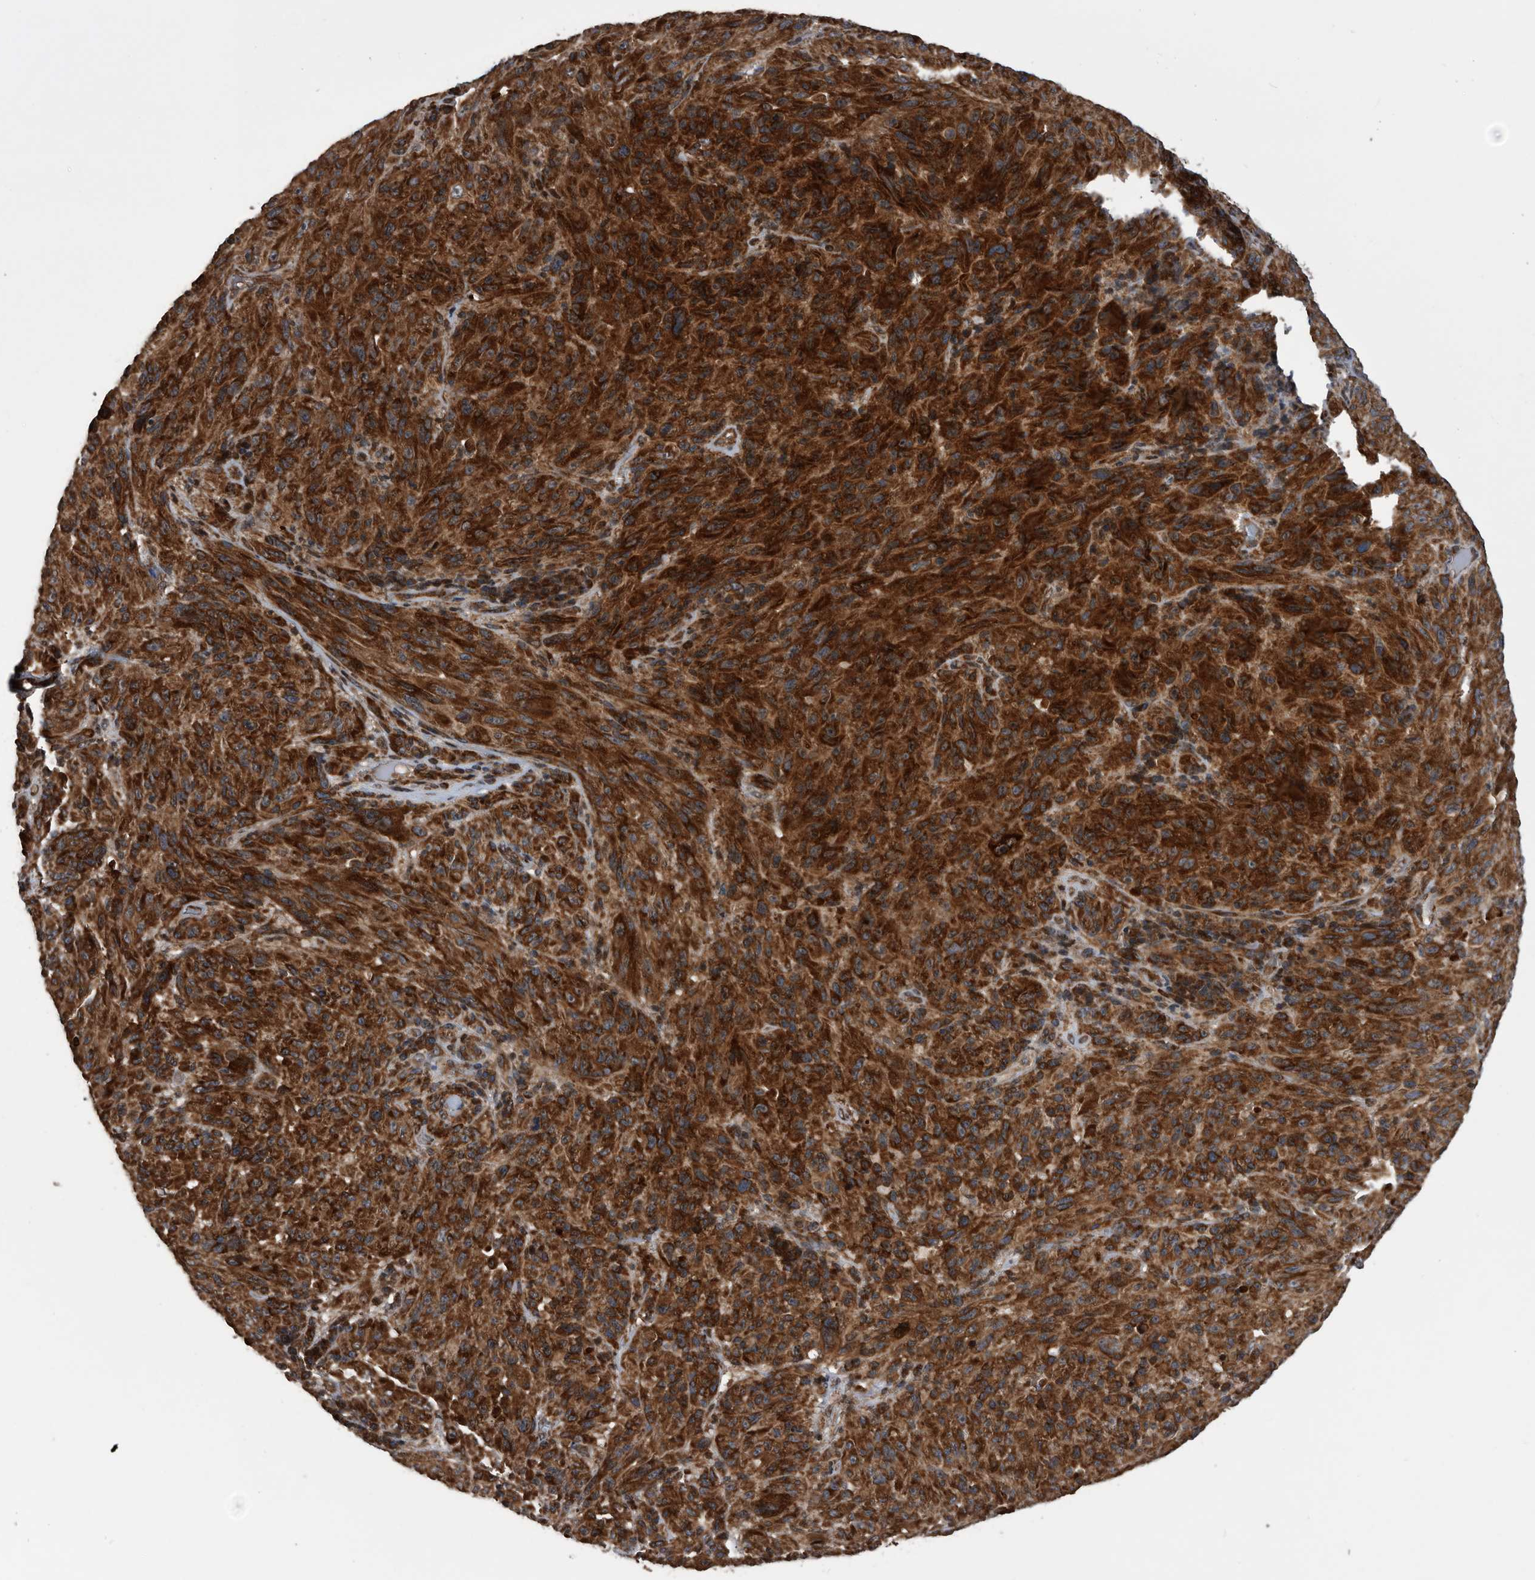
{"staining": {"intensity": "strong", "quantity": ">75%", "location": "cytoplasmic/membranous"}, "tissue": "melanoma", "cell_type": "Tumor cells", "image_type": "cancer", "snomed": [{"axis": "morphology", "description": "Malignant melanoma, NOS"}, {"axis": "topography", "description": "Skin of head"}], "caption": "Human melanoma stained with a brown dye reveals strong cytoplasmic/membranous positive expression in approximately >75% of tumor cells.", "gene": "SERINC2", "patient": {"sex": "male", "age": 96}}